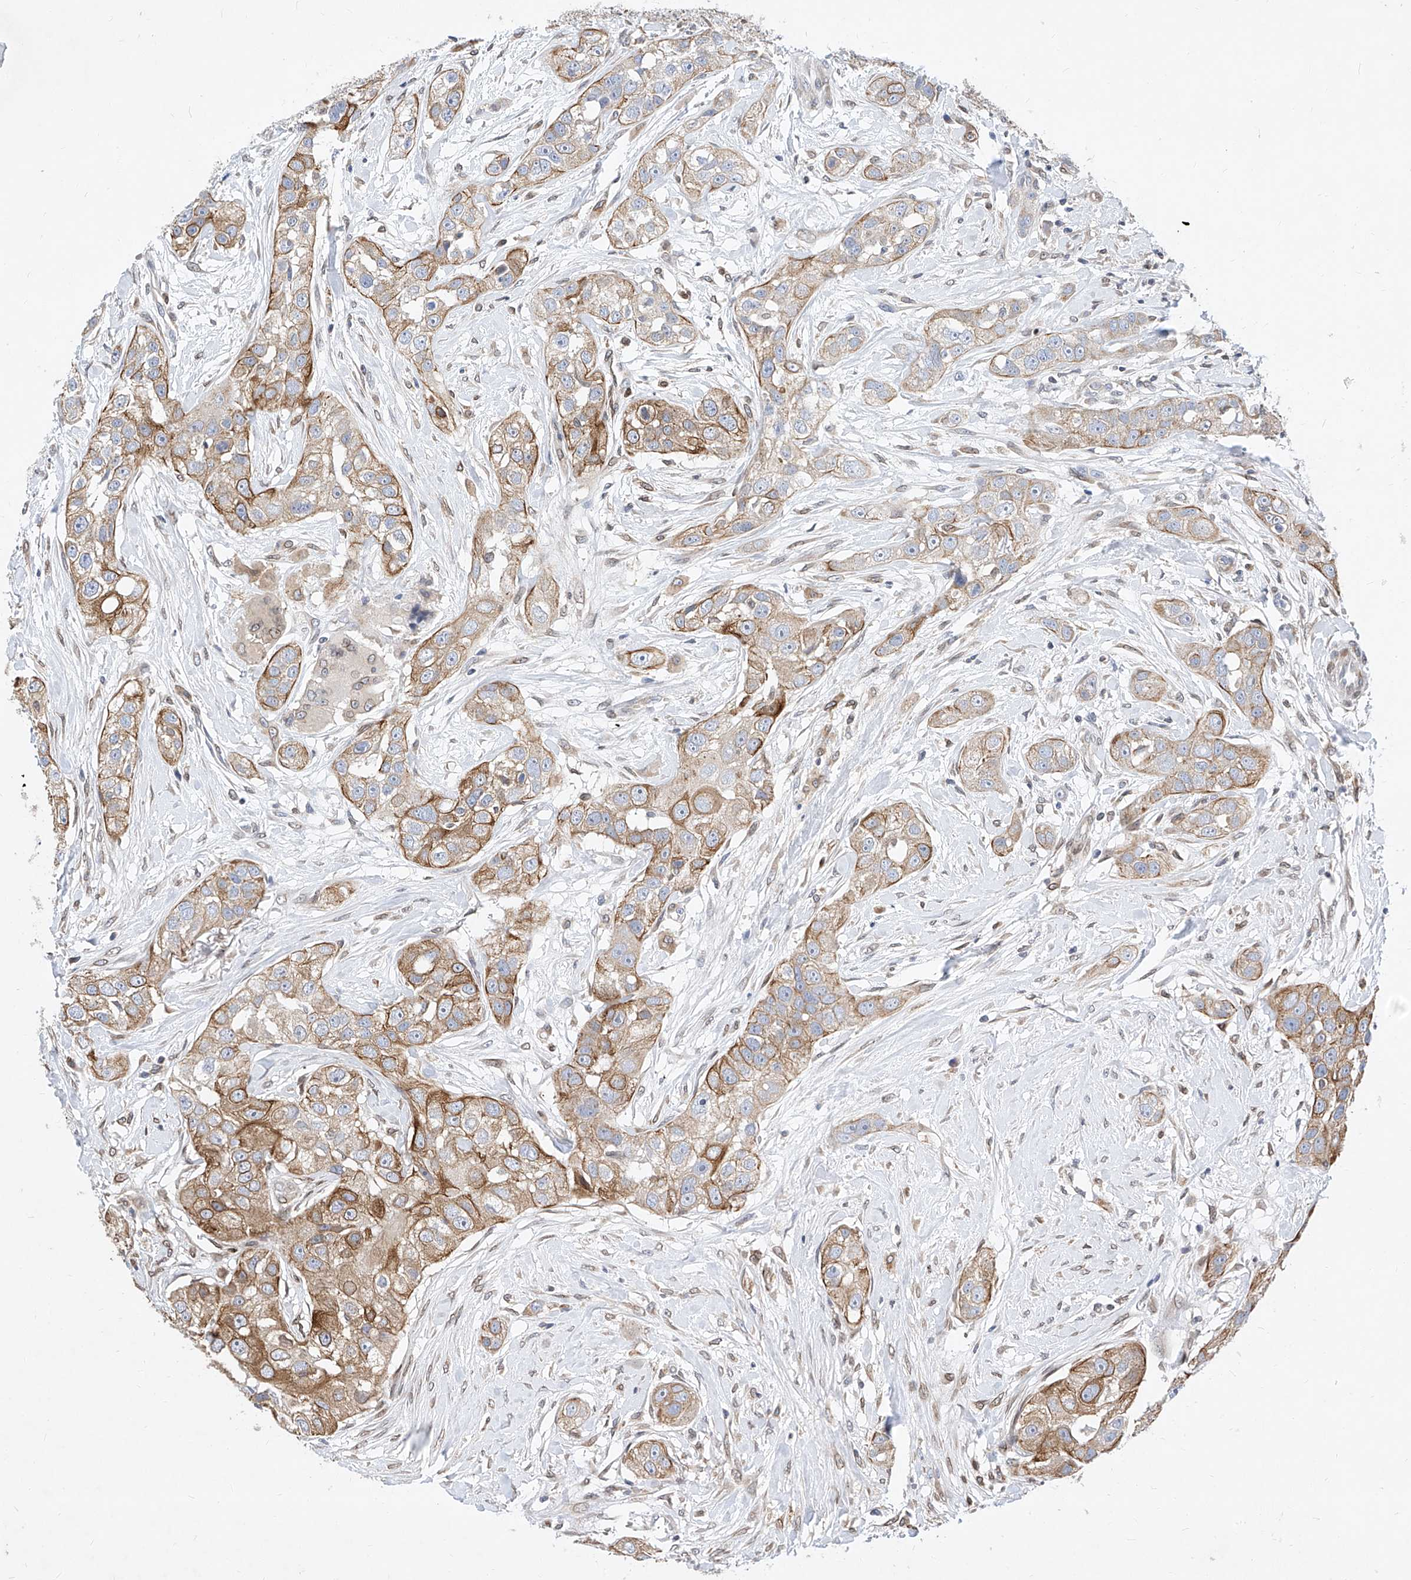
{"staining": {"intensity": "moderate", "quantity": ">75%", "location": "cytoplasmic/membranous"}, "tissue": "head and neck cancer", "cell_type": "Tumor cells", "image_type": "cancer", "snomed": [{"axis": "morphology", "description": "Normal tissue, NOS"}, {"axis": "morphology", "description": "Squamous cell carcinoma, NOS"}, {"axis": "topography", "description": "Skeletal muscle"}, {"axis": "topography", "description": "Head-Neck"}], "caption": "Protein staining displays moderate cytoplasmic/membranous staining in approximately >75% of tumor cells in head and neck squamous cell carcinoma.", "gene": "MX2", "patient": {"sex": "male", "age": 51}}